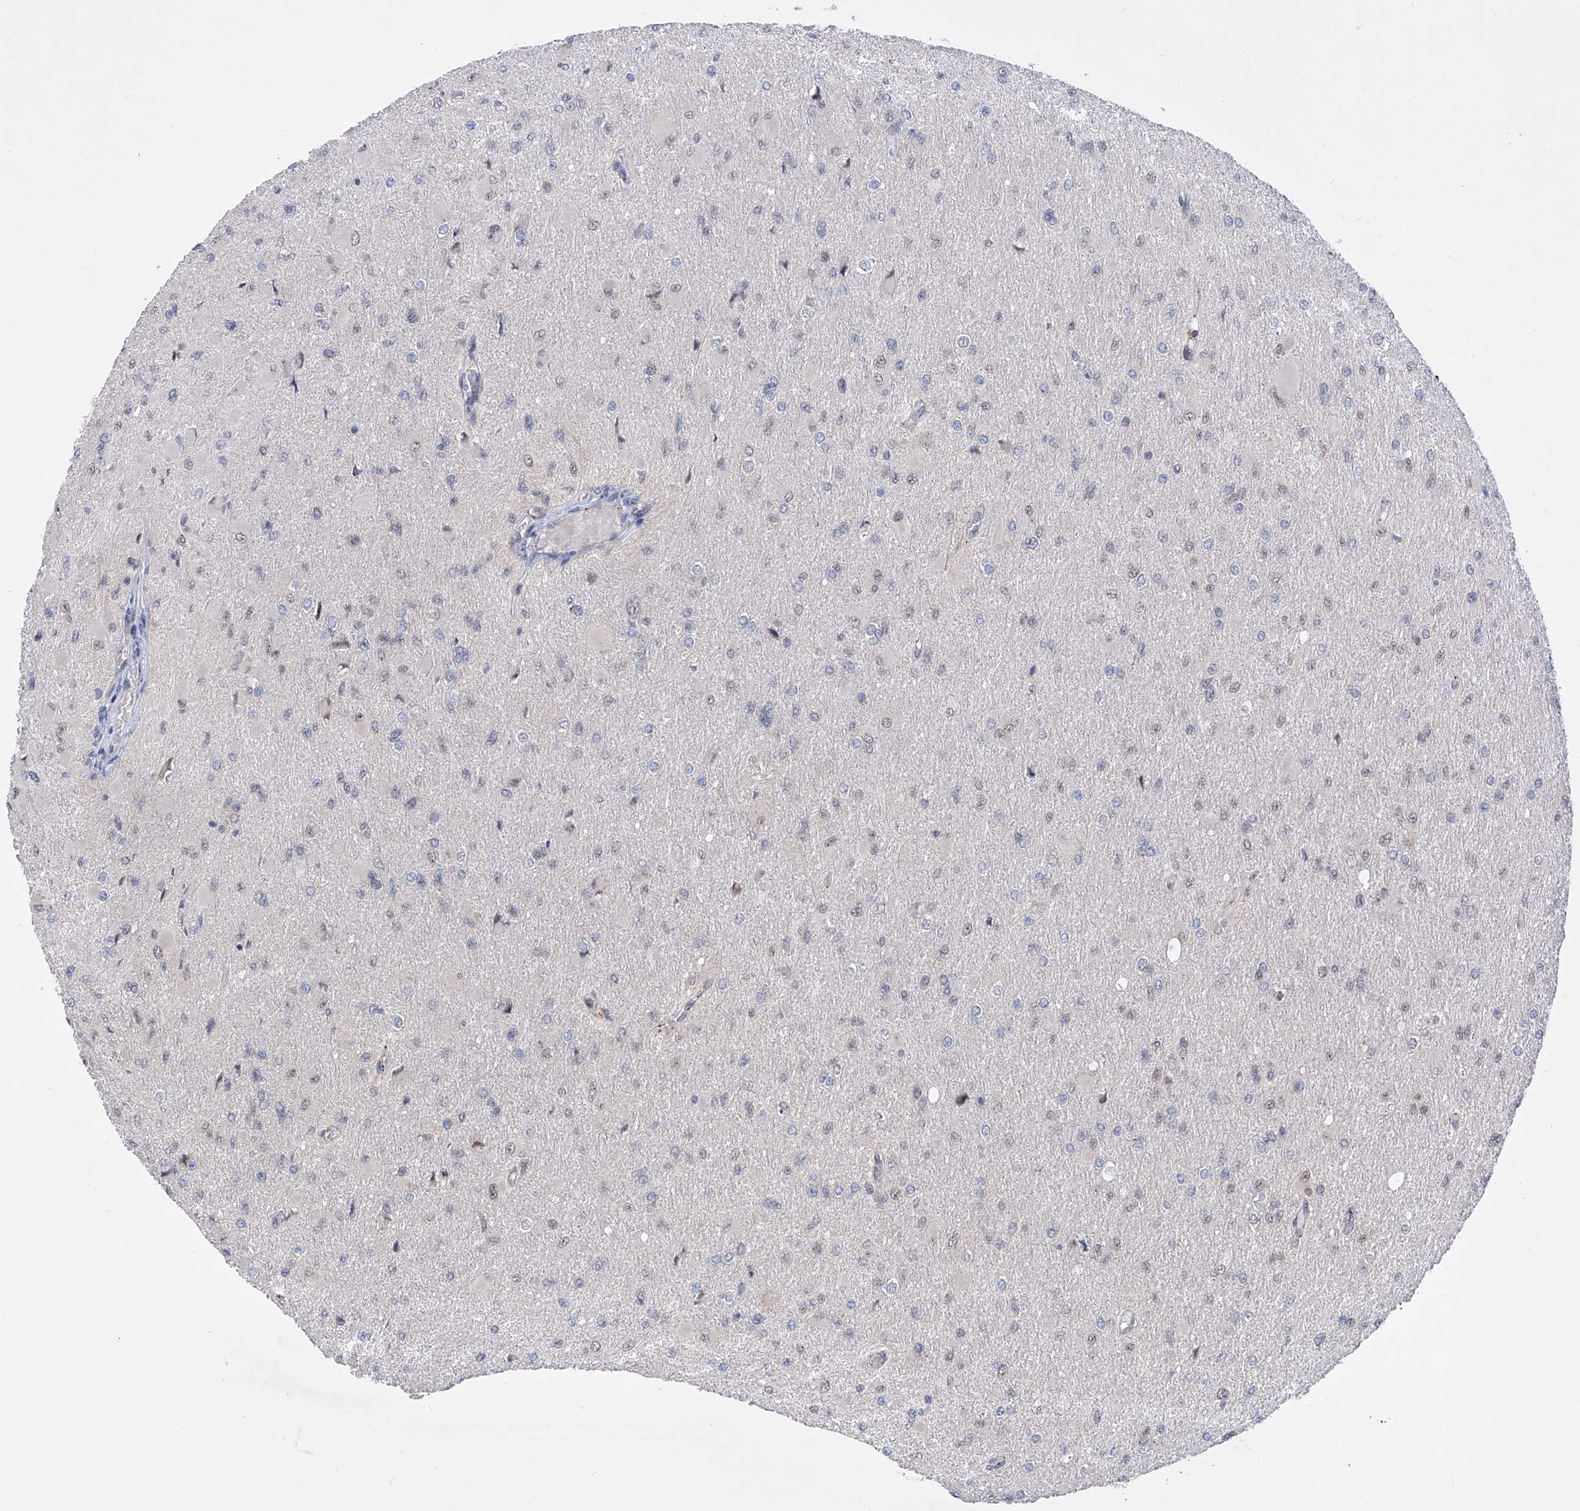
{"staining": {"intensity": "moderate", "quantity": "<25%", "location": "nuclear"}, "tissue": "glioma", "cell_type": "Tumor cells", "image_type": "cancer", "snomed": [{"axis": "morphology", "description": "Glioma, malignant, High grade"}, {"axis": "topography", "description": "Cerebral cortex"}], "caption": "A brown stain shows moderate nuclear expression of a protein in human glioma tumor cells.", "gene": "RAD54L", "patient": {"sex": "female", "age": 36}}